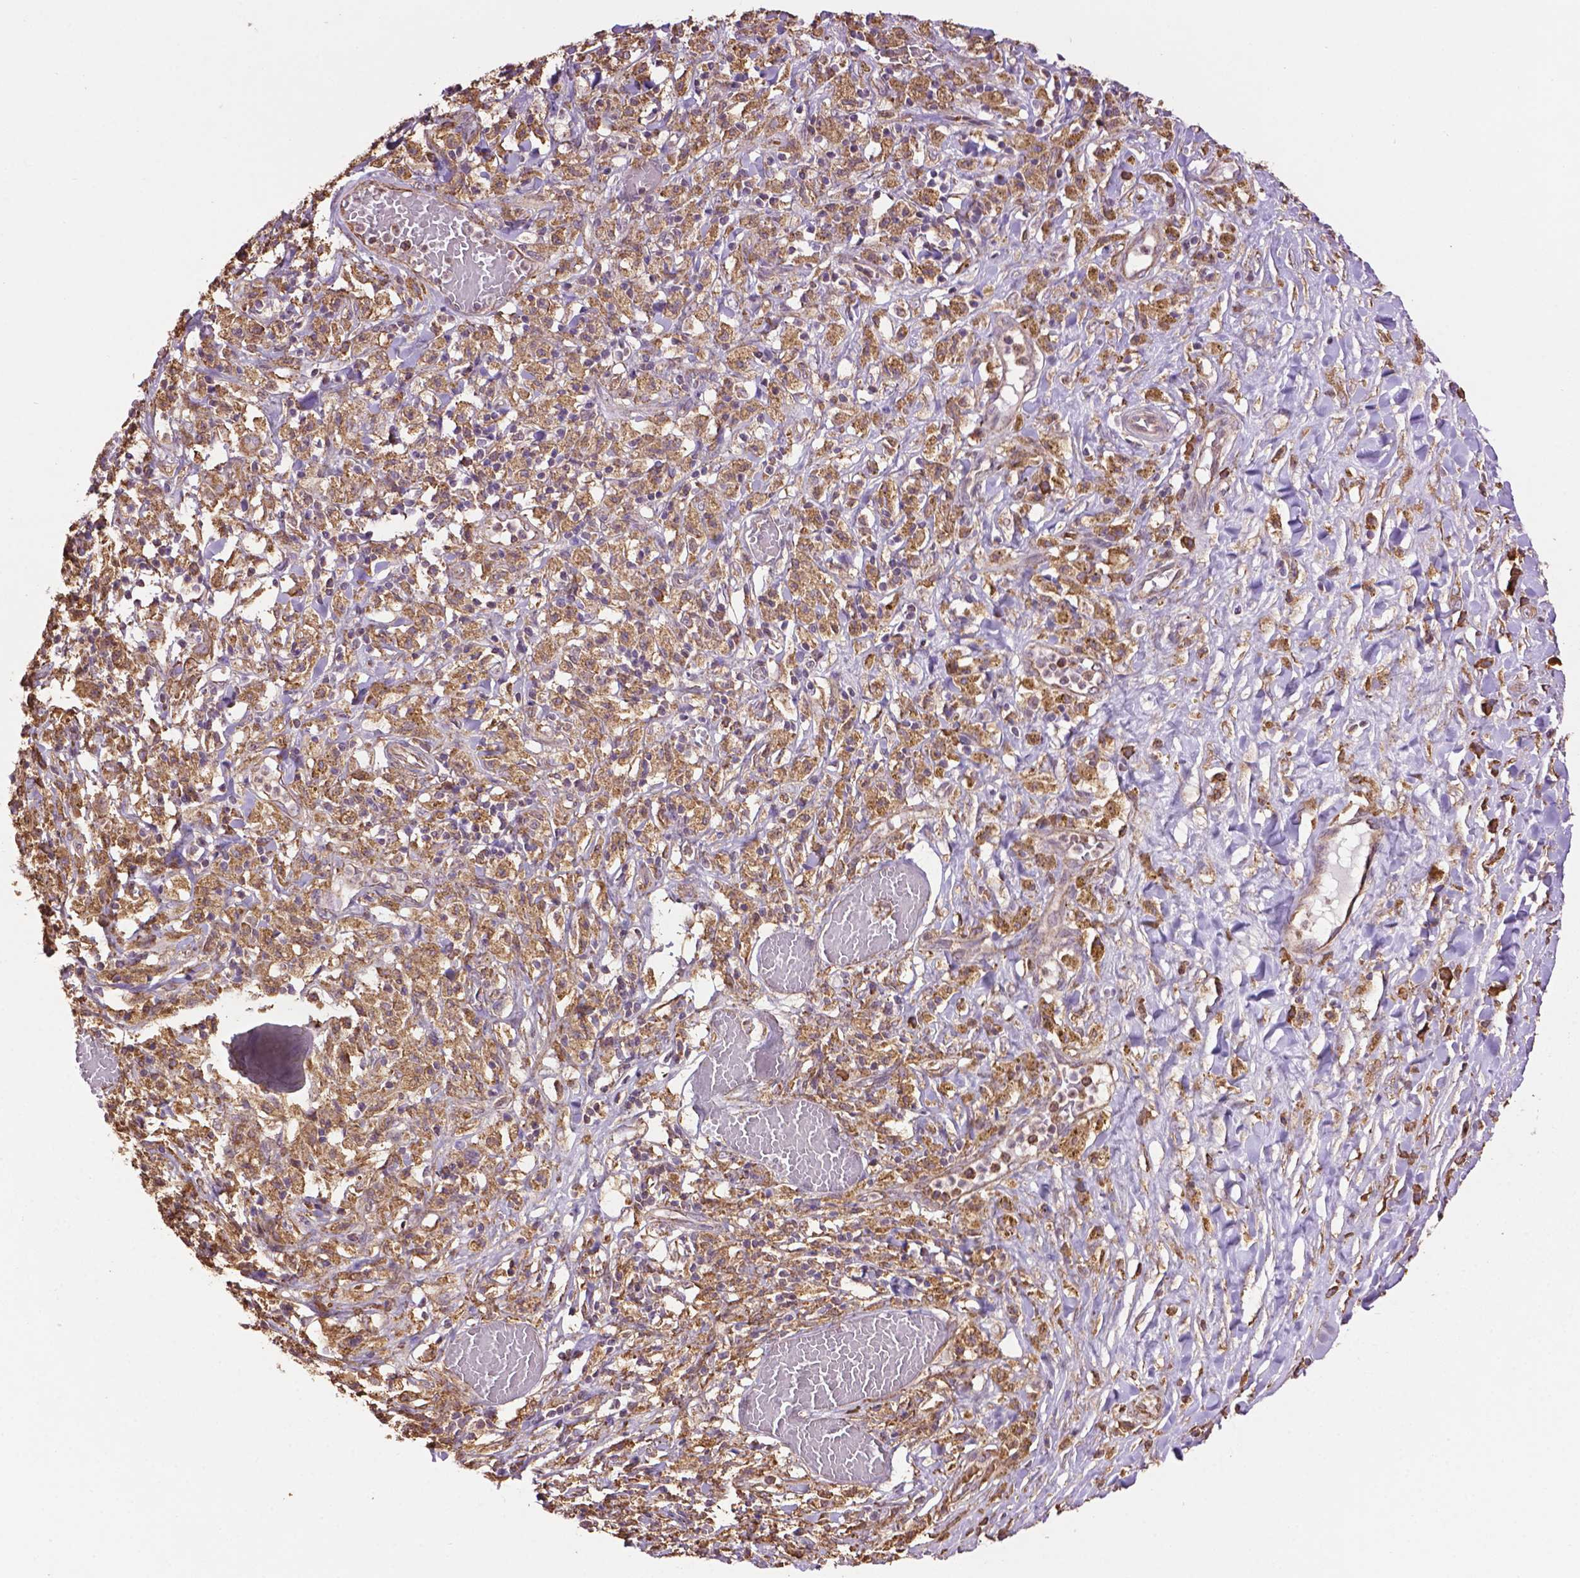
{"staining": {"intensity": "moderate", "quantity": ">75%", "location": "cytoplasmic/membranous"}, "tissue": "melanoma", "cell_type": "Tumor cells", "image_type": "cancer", "snomed": [{"axis": "morphology", "description": "Malignant melanoma, NOS"}, {"axis": "topography", "description": "Skin"}], "caption": "There is medium levels of moderate cytoplasmic/membranous positivity in tumor cells of melanoma, as demonstrated by immunohistochemical staining (brown color).", "gene": "PPP2R5E", "patient": {"sex": "female", "age": 91}}